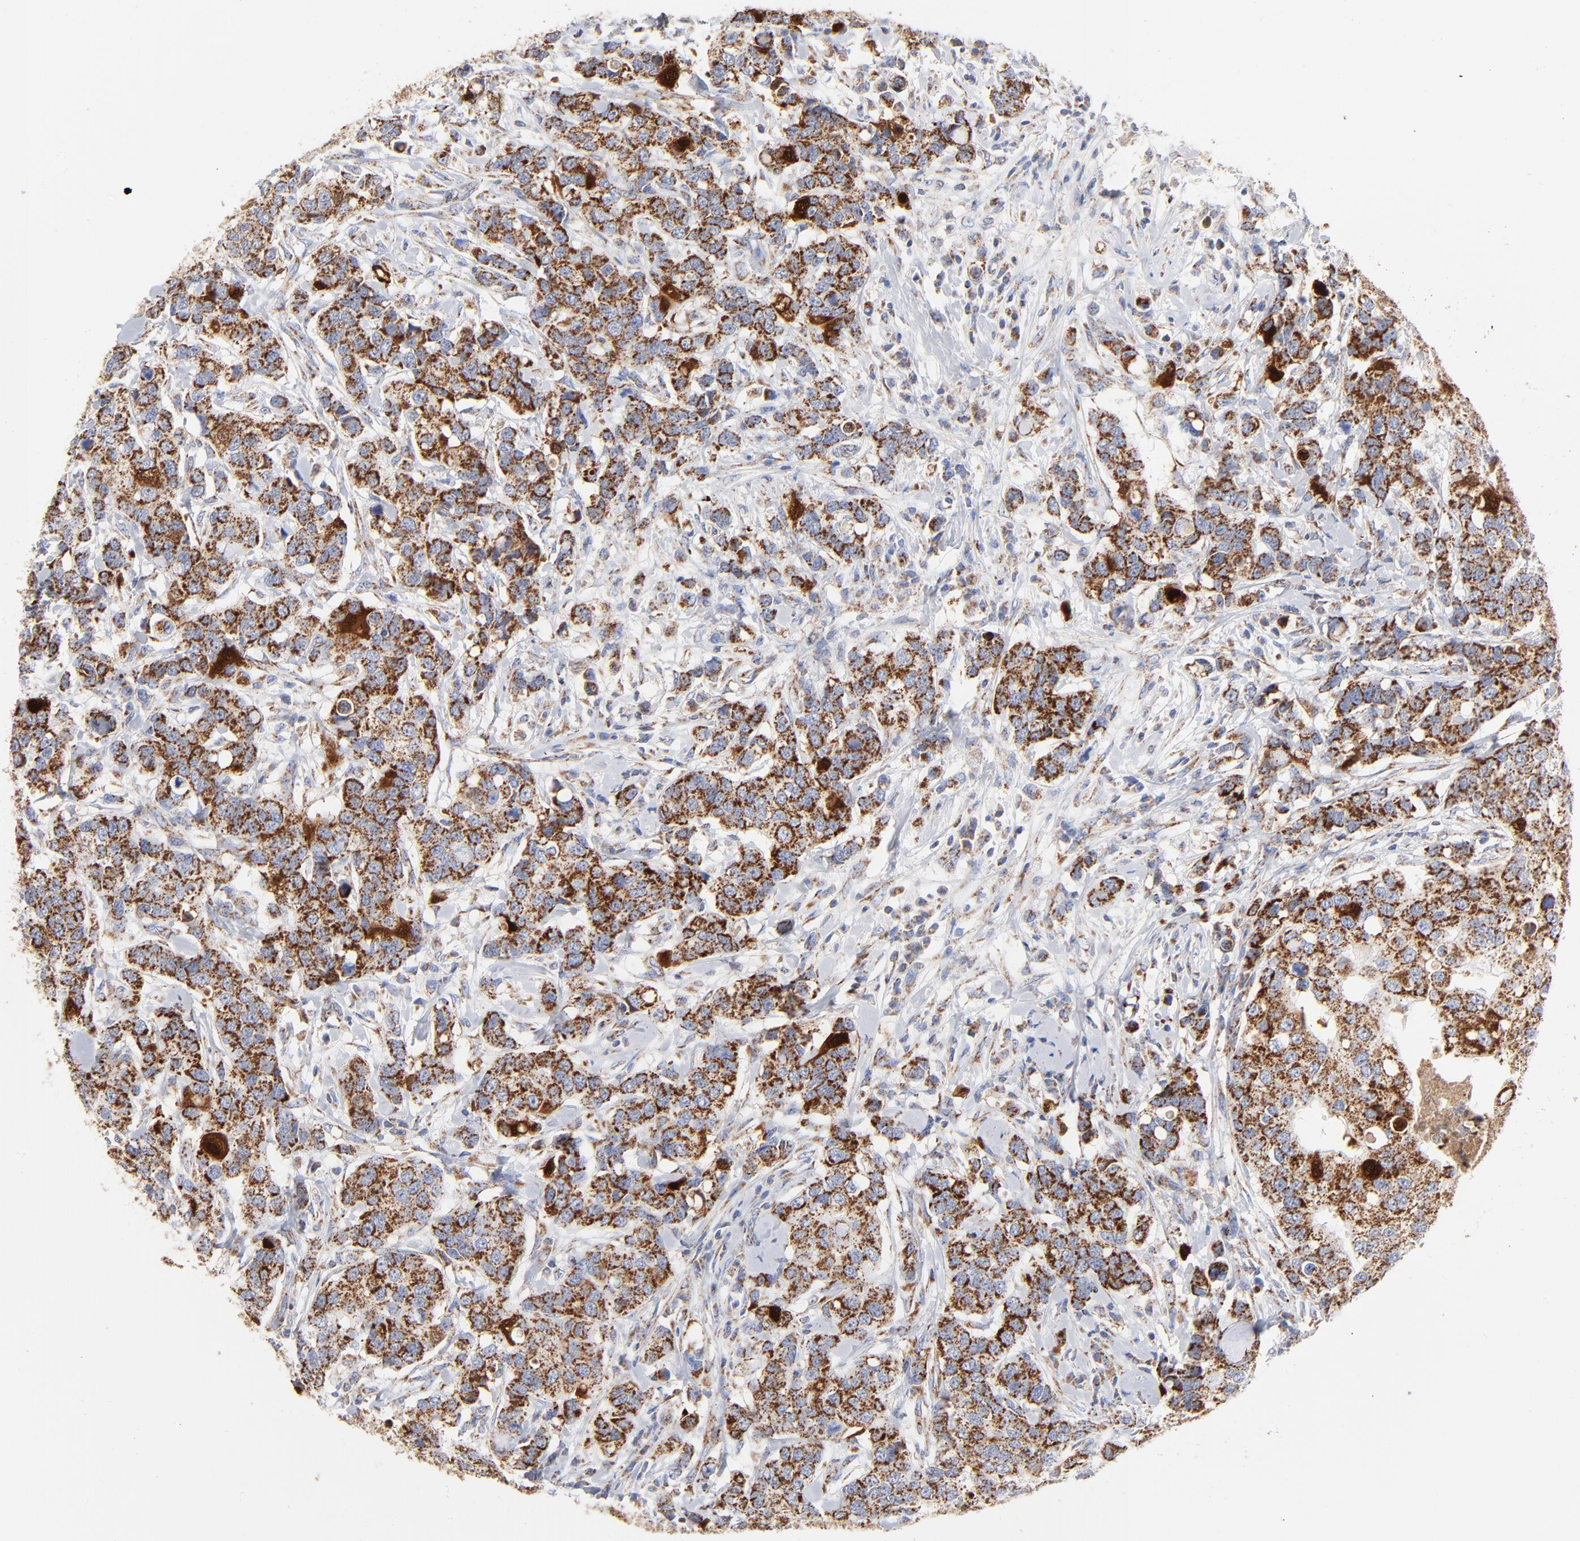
{"staining": {"intensity": "strong", "quantity": ">75%", "location": "cytoplasmic/membranous"}, "tissue": "breast cancer", "cell_type": "Tumor cells", "image_type": "cancer", "snomed": [{"axis": "morphology", "description": "Duct carcinoma"}, {"axis": "topography", "description": "Breast"}], "caption": "A brown stain highlights strong cytoplasmic/membranous positivity of a protein in human breast cancer (invasive ductal carcinoma) tumor cells.", "gene": "DIABLO", "patient": {"sex": "female", "age": 27}}